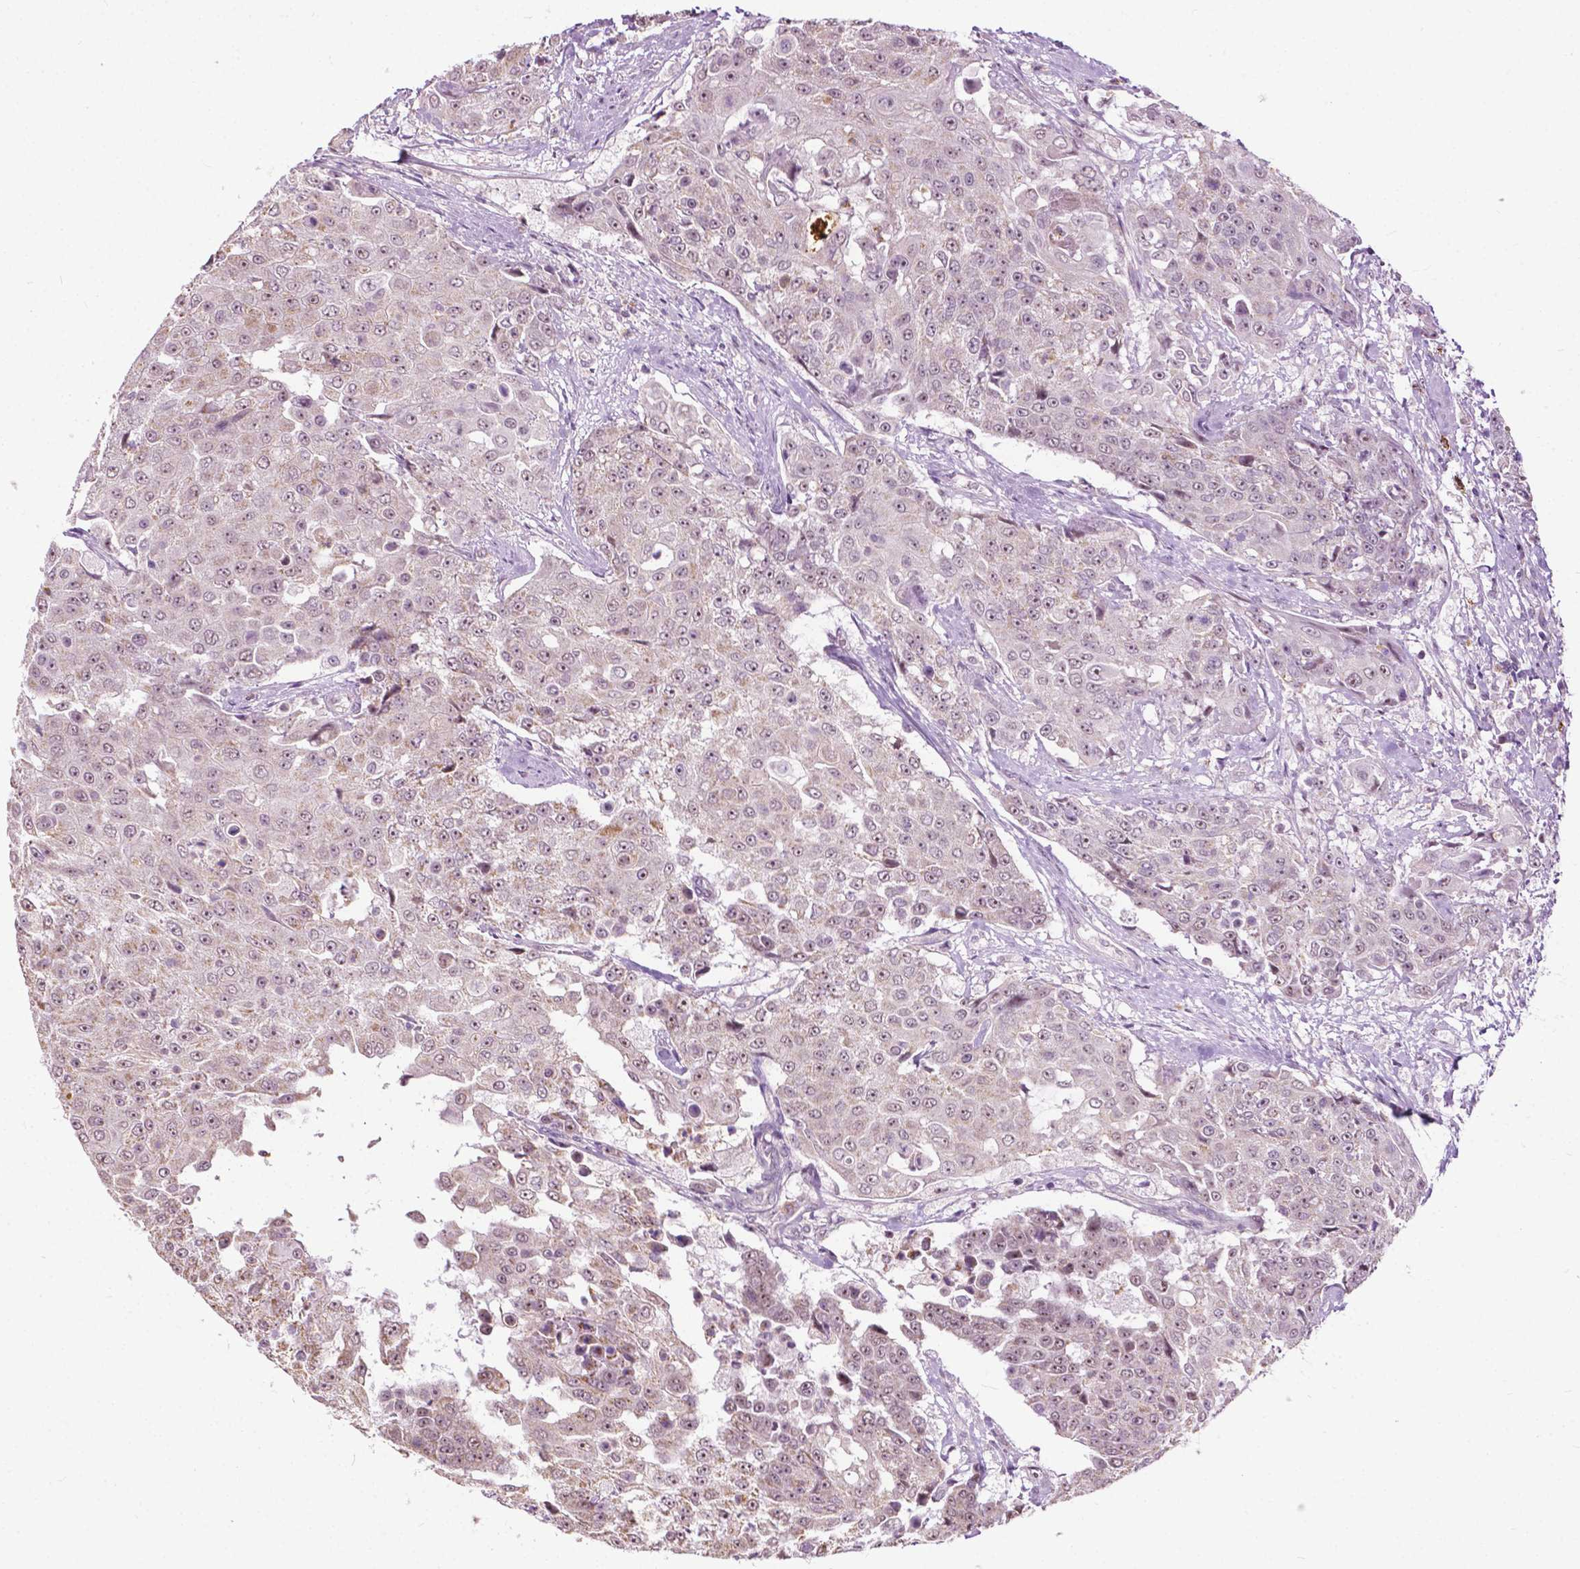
{"staining": {"intensity": "weak", "quantity": "25%-75%", "location": "cytoplasmic/membranous,nuclear"}, "tissue": "urothelial cancer", "cell_type": "Tumor cells", "image_type": "cancer", "snomed": [{"axis": "morphology", "description": "Urothelial carcinoma, High grade"}, {"axis": "topography", "description": "Urinary bladder"}], "caption": "Weak cytoplasmic/membranous and nuclear staining is identified in approximately 25%-75% of tumor cells in urothelial cancer. Nuclei are stained in blue.", "gene": "TTC9B", "patient": {"sex": "female", "age": 63}}